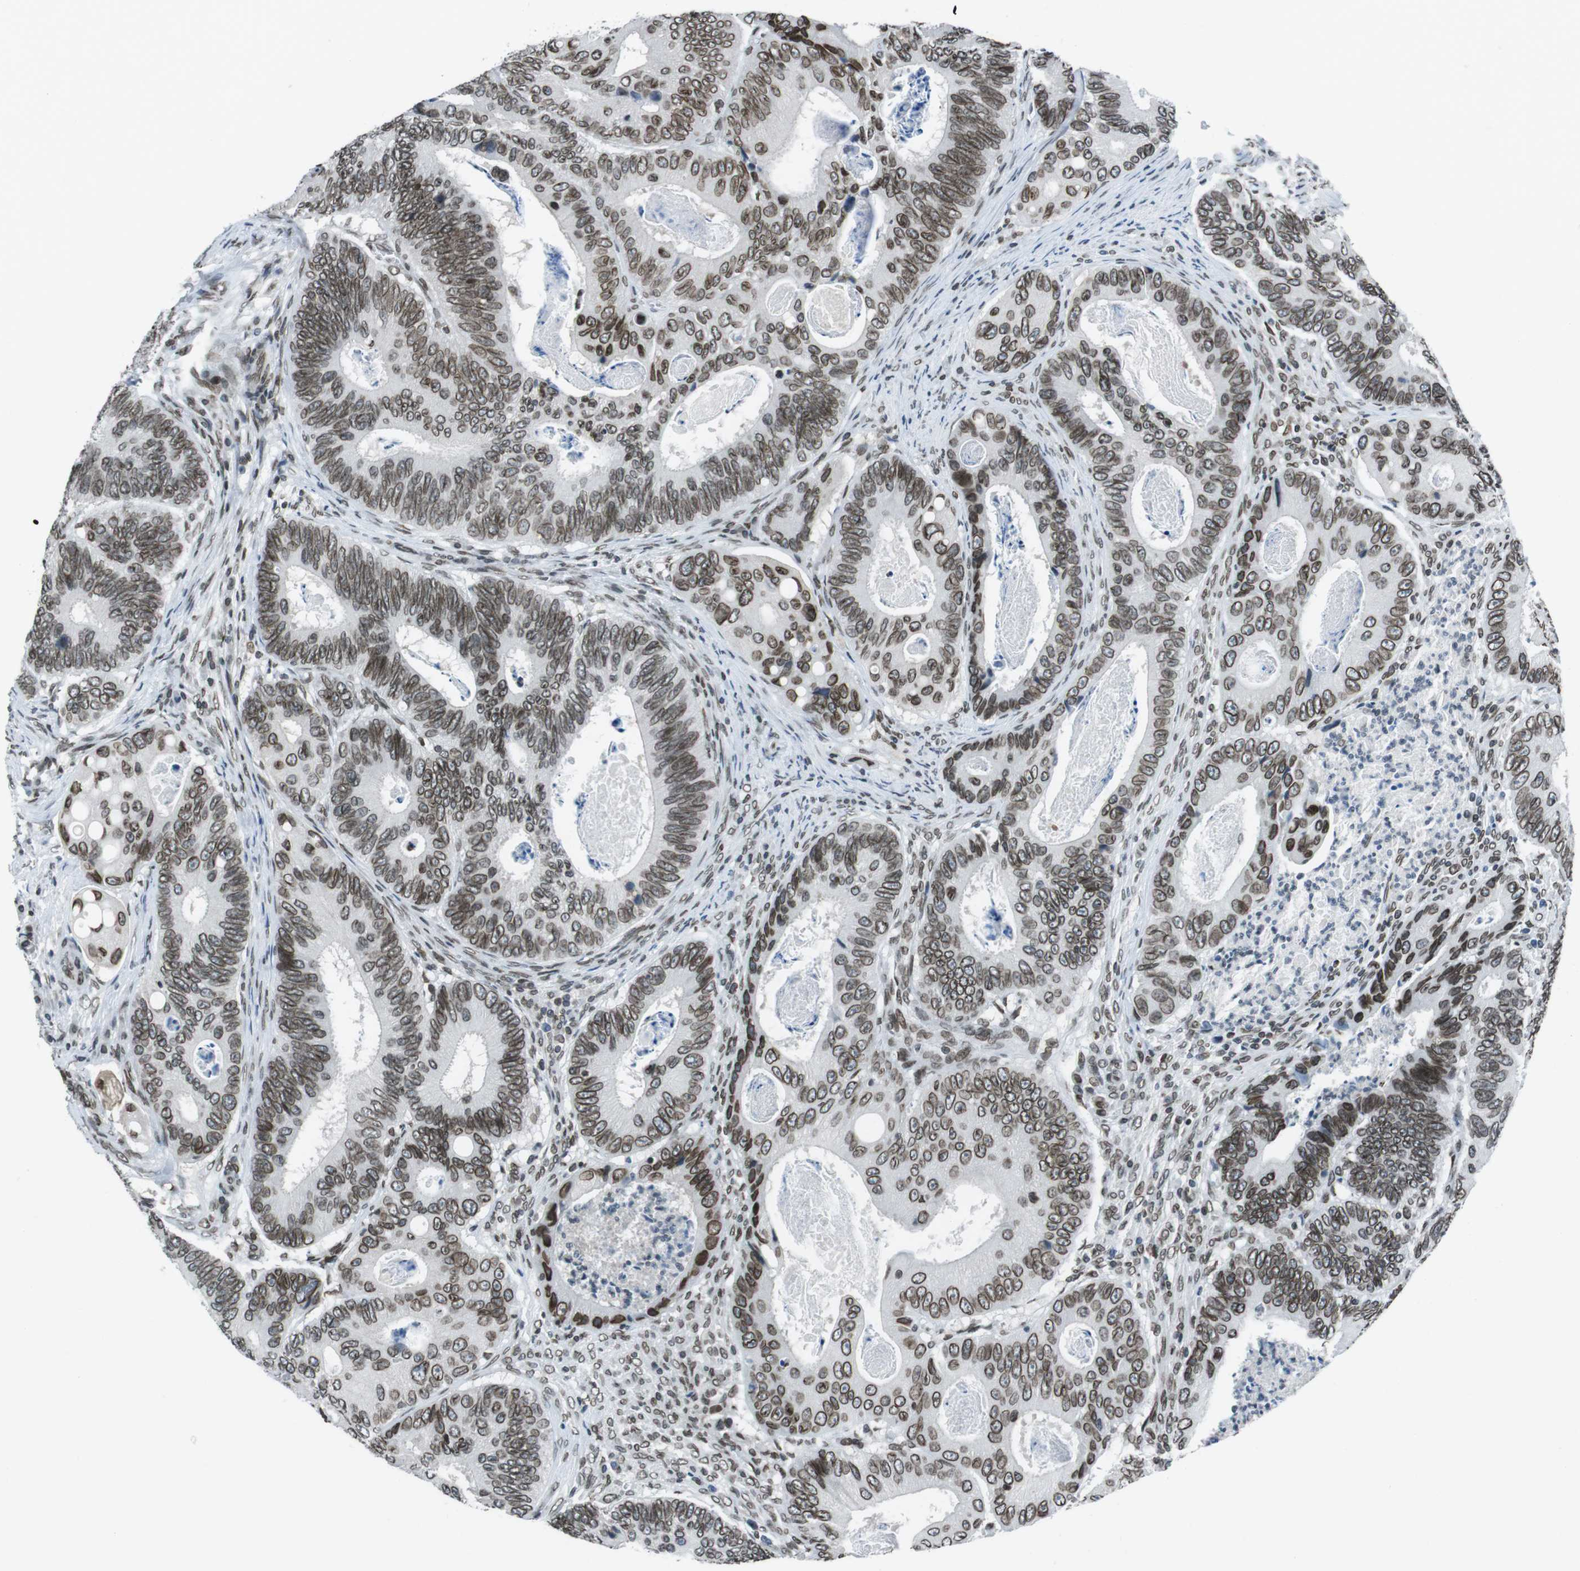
{"staining": {"intensity": "moderate", "quantity": ">75%", "location": "cytoplasmic/membranous,nuclear"}, "tissue": "colorectal cancer", "cell_type": "Tumor cells", "image_type": "cancer", "snomed": [{"axis": "morphology", "description": "Inflammation, NOS"}, {"axis": "morphology", "description": "Adenocarcinoma, NOS"}, {"axis": "topography", "description": "Colon"}], "caption": "DAB immunohistochemical staining of human colorectal cancer (adenocarcinoma) reveals moderate cytoplasmic/membranous and nuclear protein positivity in approximately >75% of tumor cells.", "gene": "MAD1L1", "patient": {"sex": "male", "age": 72}}